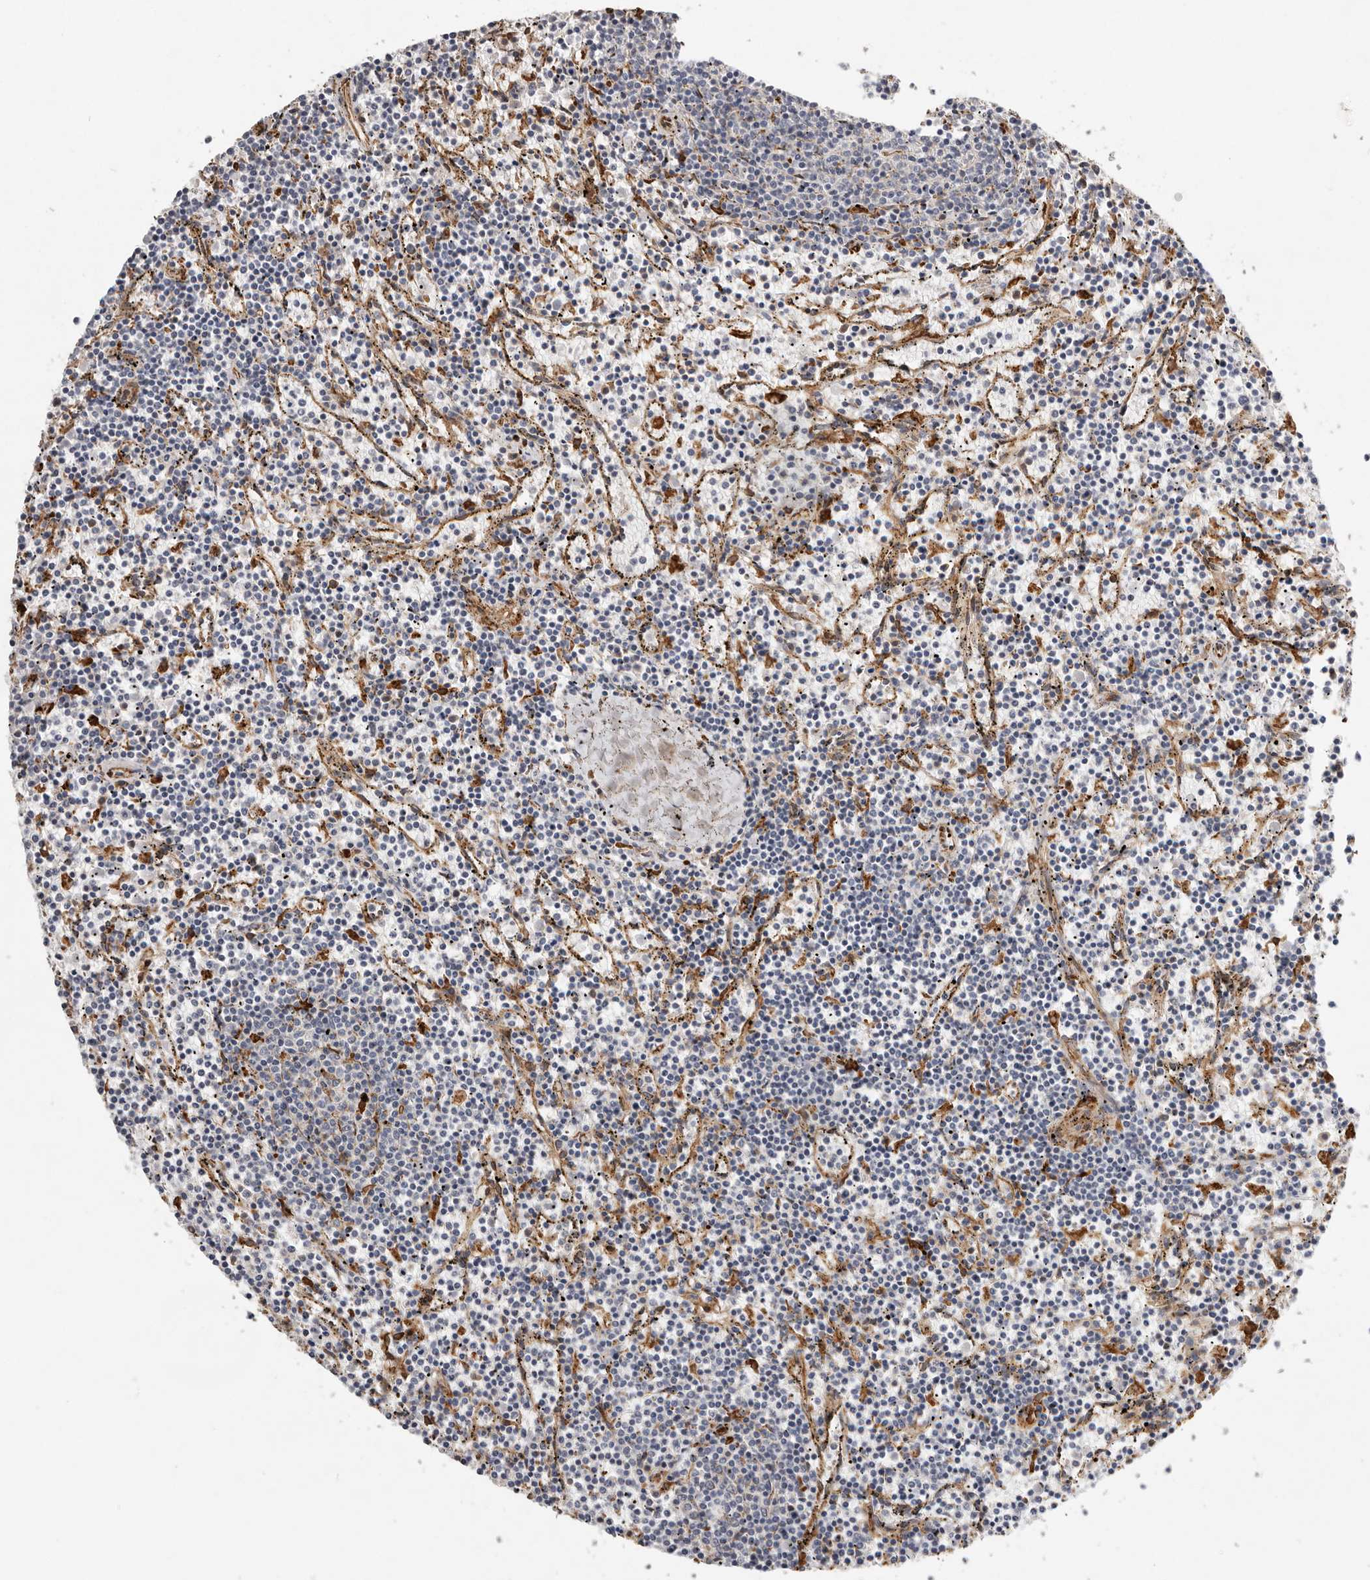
{"staining": {"intensity": "negative", "quantity": "none", "location": "none"}, "tissue": "lymphoma", "cell_type": "Tumor cells", "image_type": "cancer", "snomed": [{"axis": "morphology", "description": "Malignant lymphoma, non-Hodgkin's type, Low grade"}, {"axis": "topography", "description": "Spleen"}], "caption": "Immunohistochemistry image of human low-grade malignant lymphoma, non-Hodgkin's type stained for a protein (brown), which demonstrates no staining in tumor cells.", "gene": "WDTC1", "patient": {"sex": "female", "age": 50}}